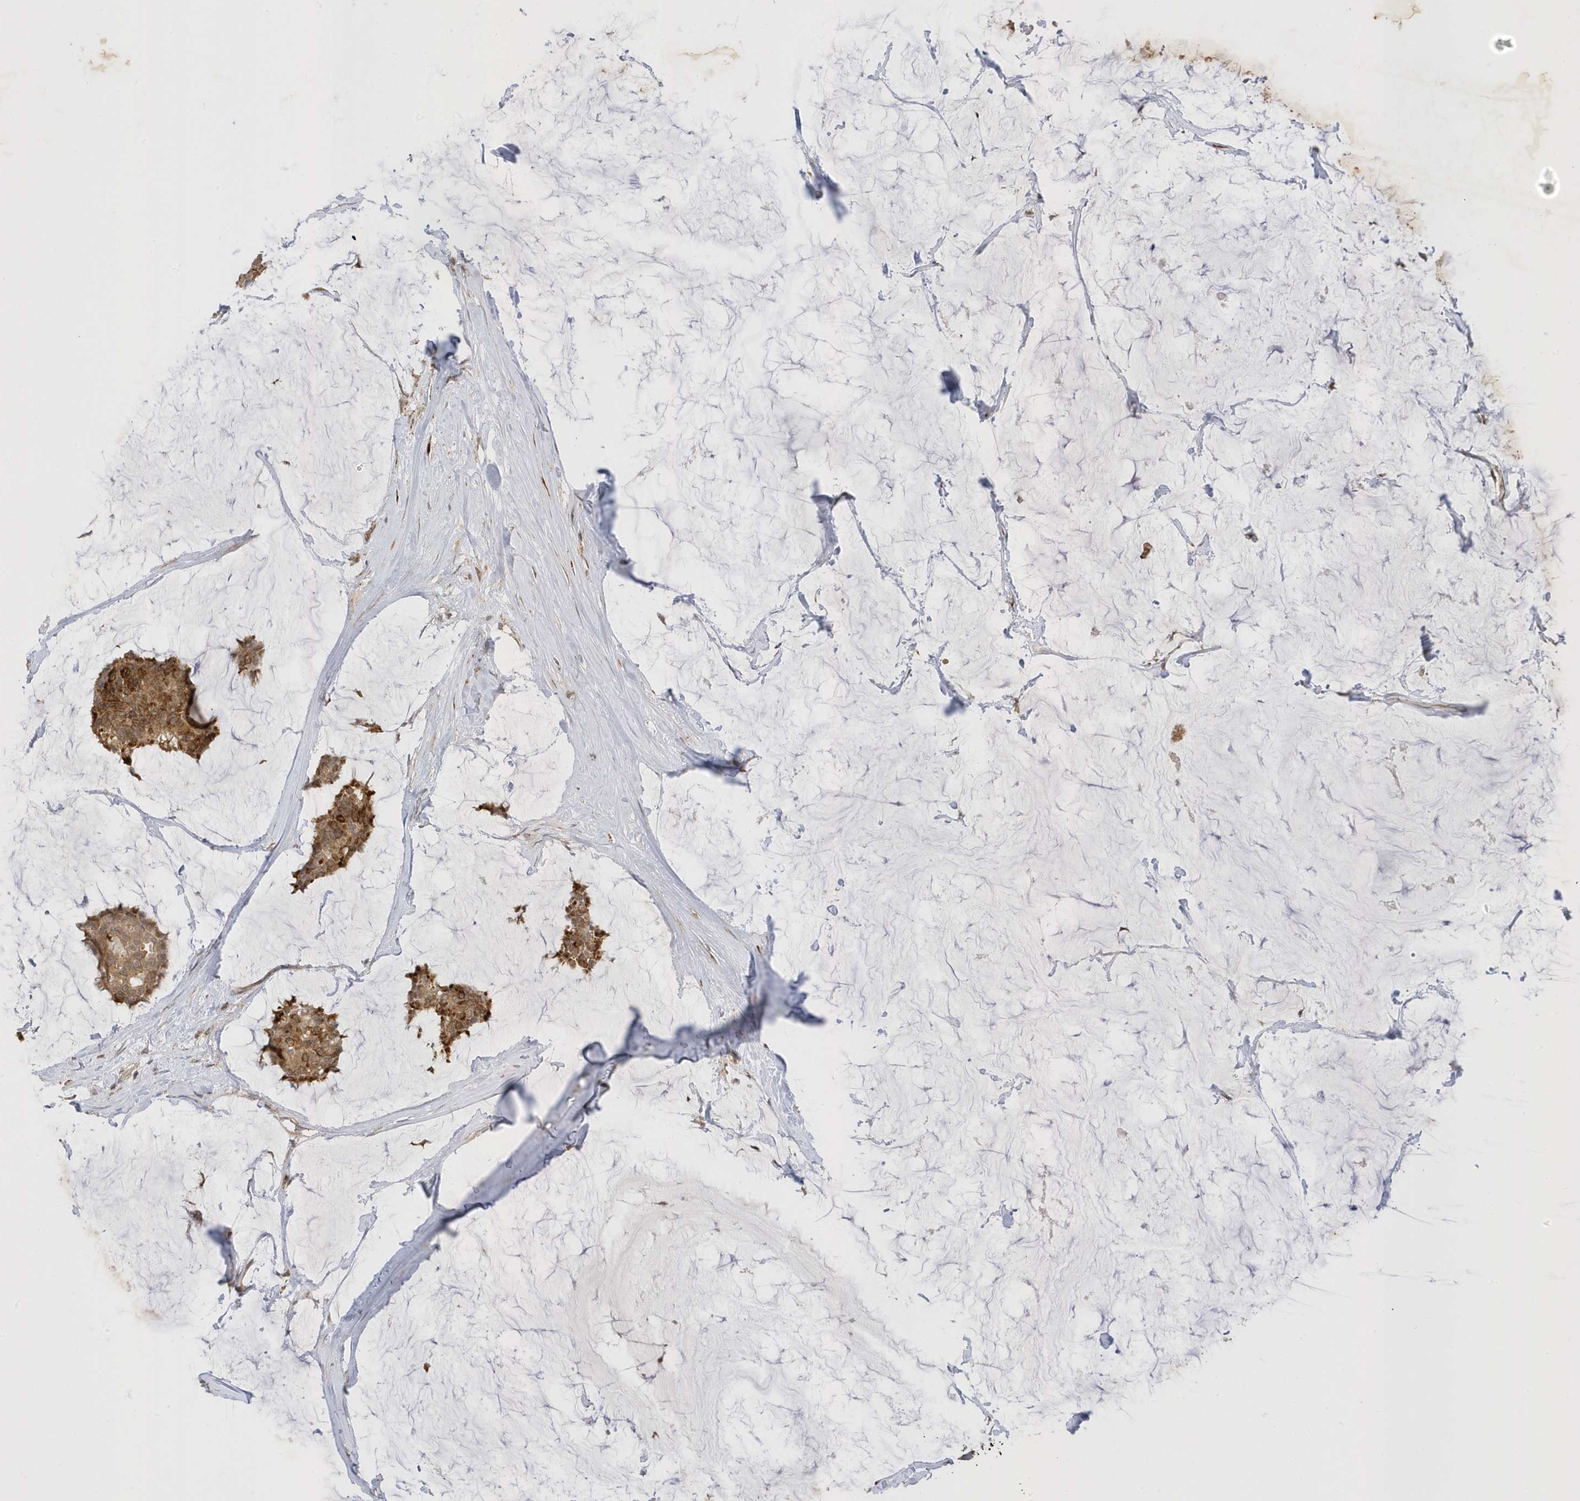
{"staining": {"intensity": "moderate", "quantity": ">75%", "location": "cytoplasmic/membranous"}, "tissue": "breast cancer", "cell_type": "Tumor cells", "image_type": "cancer", "snomed": [{"axis": "morphology", "description": "Duct carcinoma"}, {"axis": "topography", "description": "Breast"}], "caption": "A high-resolution image shows IHC staining of breast cancer, which exhibits moderate cytoplasmic/membranous expression in about >75% of tumor cells.", "gene": "METTL21A", "patient": {"sex": "female", "age": 93}}